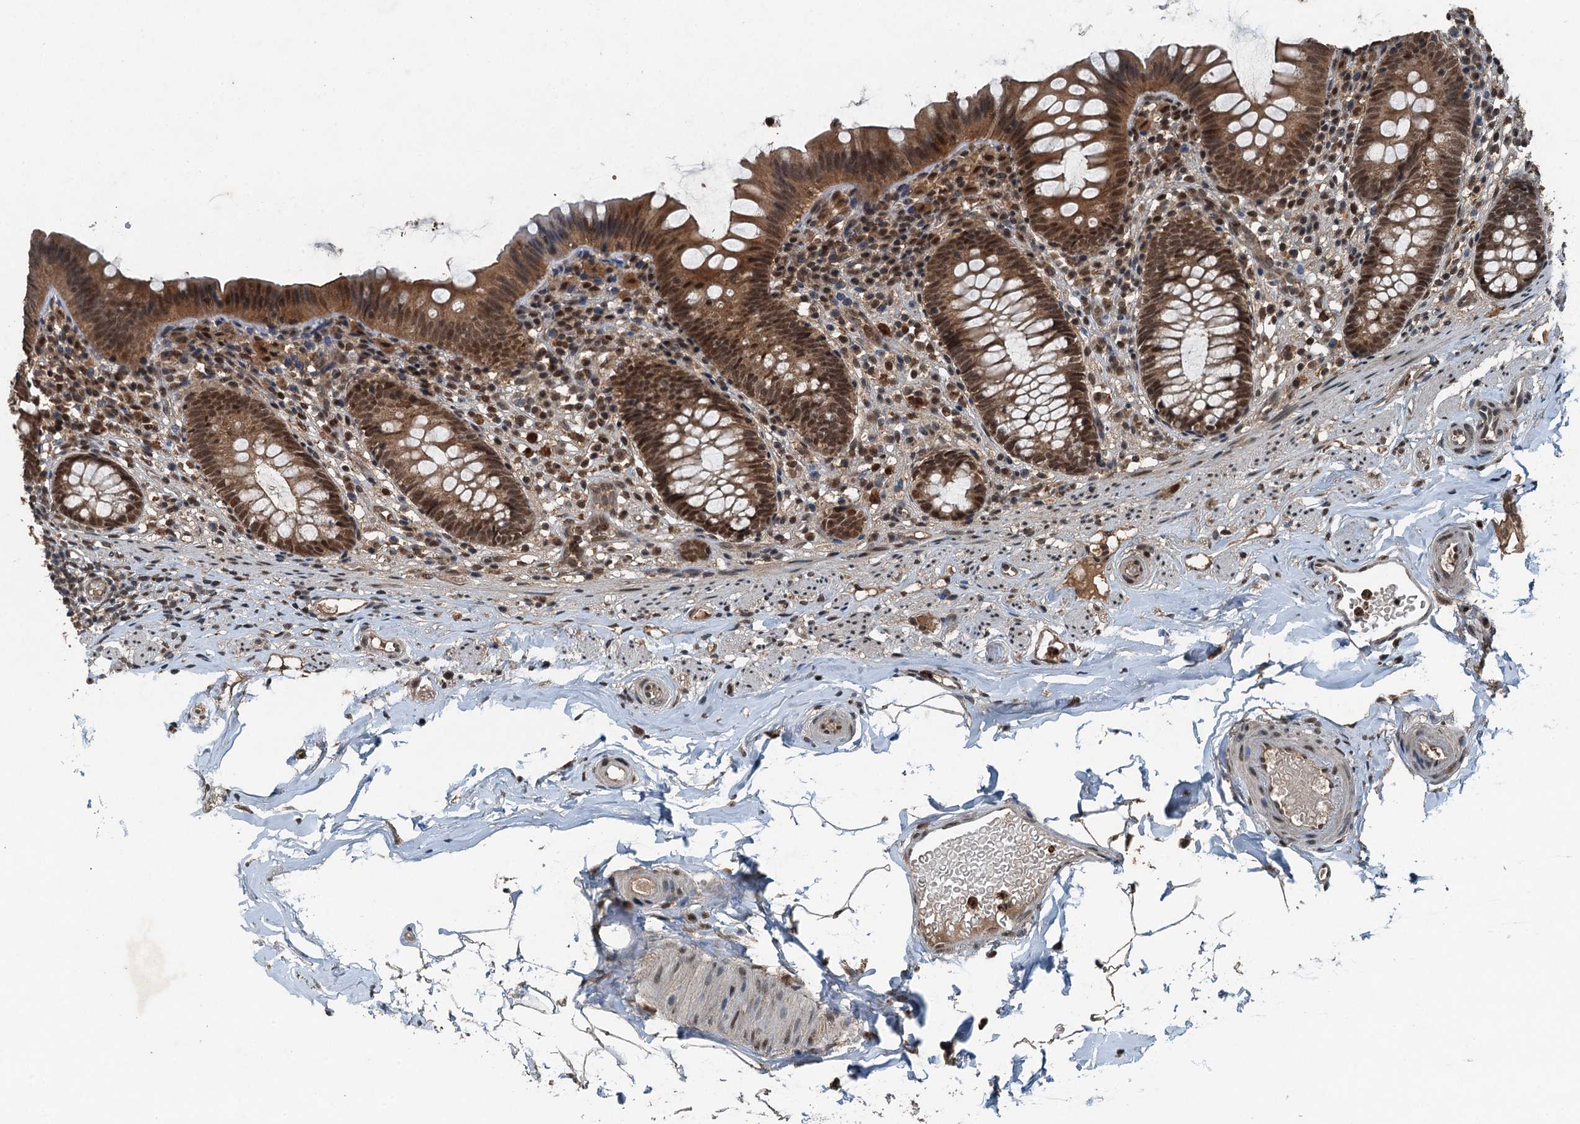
{"staining": {"intensity": "strong", "quantity": ">75%", "location": "nuclear"}, "tissue": "appendix", "cell_type": "Glandular cells", "image_type": "normal", "snomed": [{"axis": "morphology", "description": "Normal tissue, NOS"}, {"axis": "topography", "description": "Appendix"}], "caption": "DAB (3,3'-diaminobenzidine) immunohistochemical staining of unremarkable human appendix exhibits strong nuclear protein expression in approximately >75% of glandular cells. (DAB IHC with brightfield microscopy, high magnification).", "gene": "UBXN6", "patient": {"sex": "male", "age": 55}}